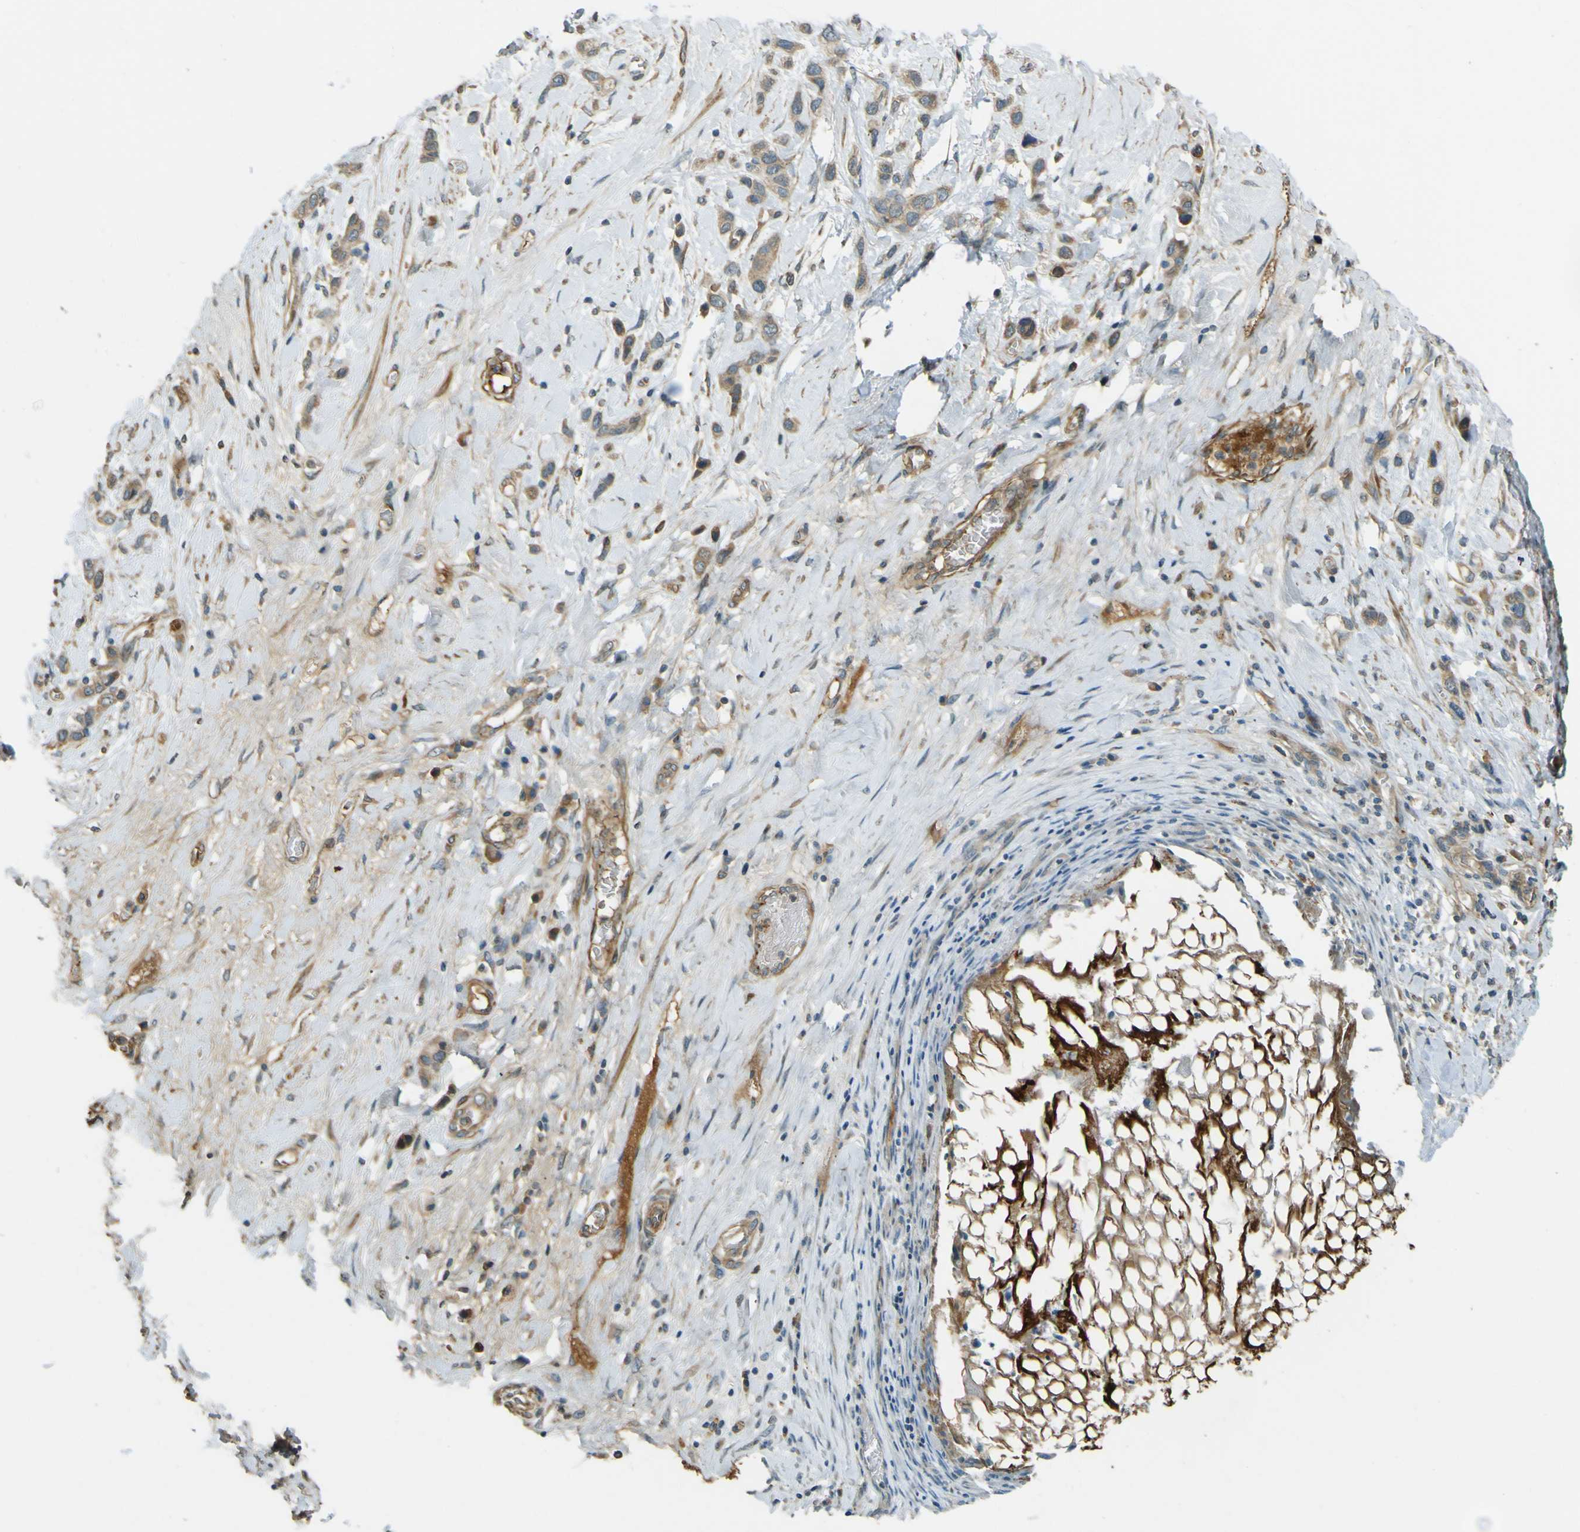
{"staining": {"intensity": "weak", "quantity": ">75%", "location": "cytoplasmic/membranous"}, "tissue": "stomach cancer", "cell_type": "Tumor cells", "image_type": "cancer", "snomed": [{"axis": "morphology", "description": "Adenocarcinoma, NOS"}, {"axis": "morphology", "description": "Adenocarcinoma, High grade"}, {"axis": "topography", "description": "Stomach, upper"}, {"axis": "topography", "description": "Stomach, lower"}], "caption": "Tumor cells show weak cytoplasmic/membranous positivity in approximately >75% of cells in stomach adenocarcinoma (high-grade).", "gene": "LPCAT1", "patient": {"sex": "female", "age": 65}}